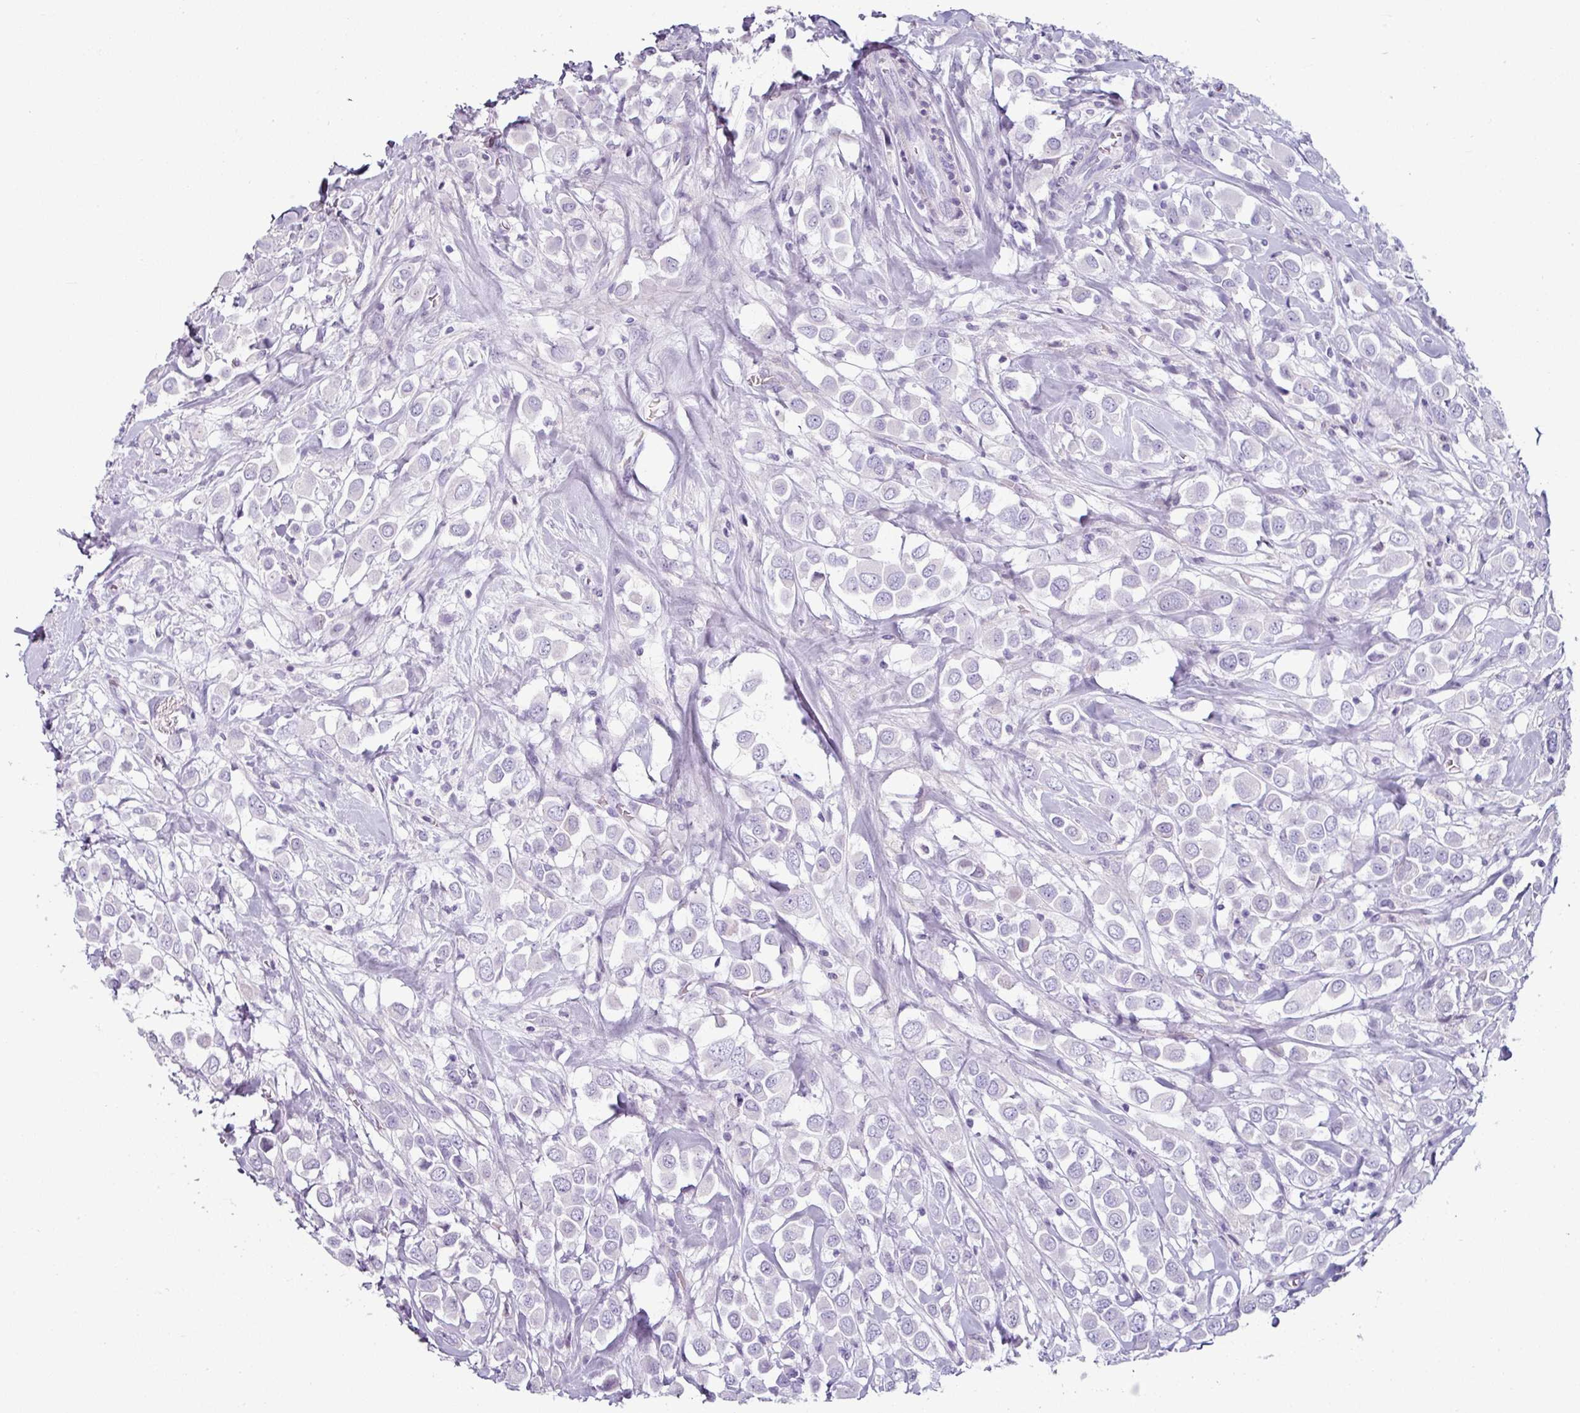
{"staining": {"intensity": "negative", "quantity": "none", "location": "none"}, "tissue": "breast cancer", "cell_type": "Tumor cells", "image_type": "cancer", "snomed": [{"axis": "morphology", "description": "Duct carcinoma"}, {"axis": "topography", "description": "Breast"}], "caption": "Tumor cells show no significant protein staining in infiltrating ductal carcinoma (breast).", "gene": "CLCA1", "patient": {"sex": "female", "age": 61}}